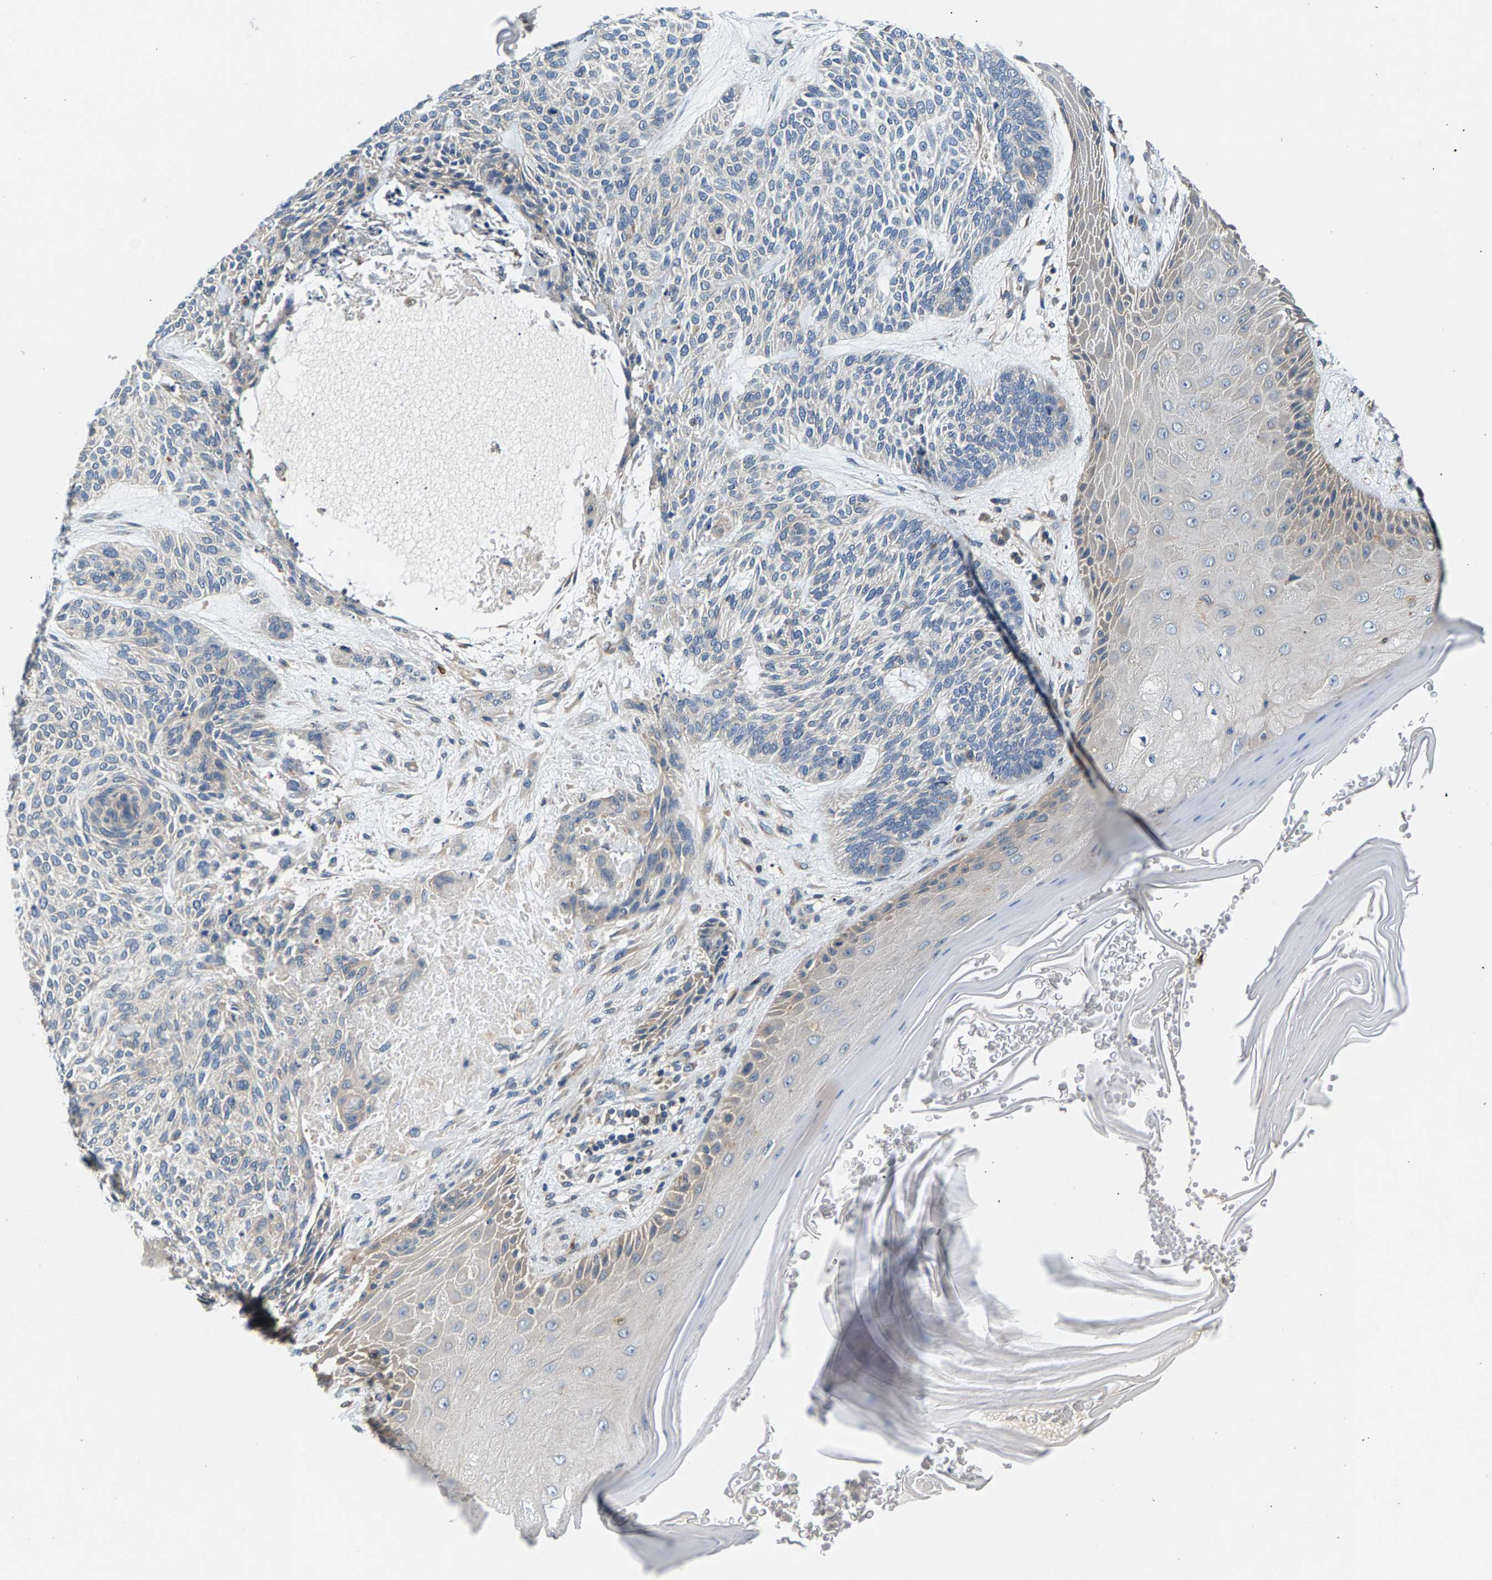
{"staining": {"intensity": "negative", "quantity": "none", "location": "none"}, "tissue": "skin cancer", "cell_type": "Tumor cells", "image_type": "cancer", "snomed": [{"axis": "morphology", "description": "Basal cell carcinoma"}, {"axis": "topography", "description": "Skin"}], "caption": "Human skin basal cell carcinoma stained for a protein using immunohistochemistry demonstrates no staining in tumor cells.", "gene": "NT5C", "patient": {"sex": "male", "age": 55}}